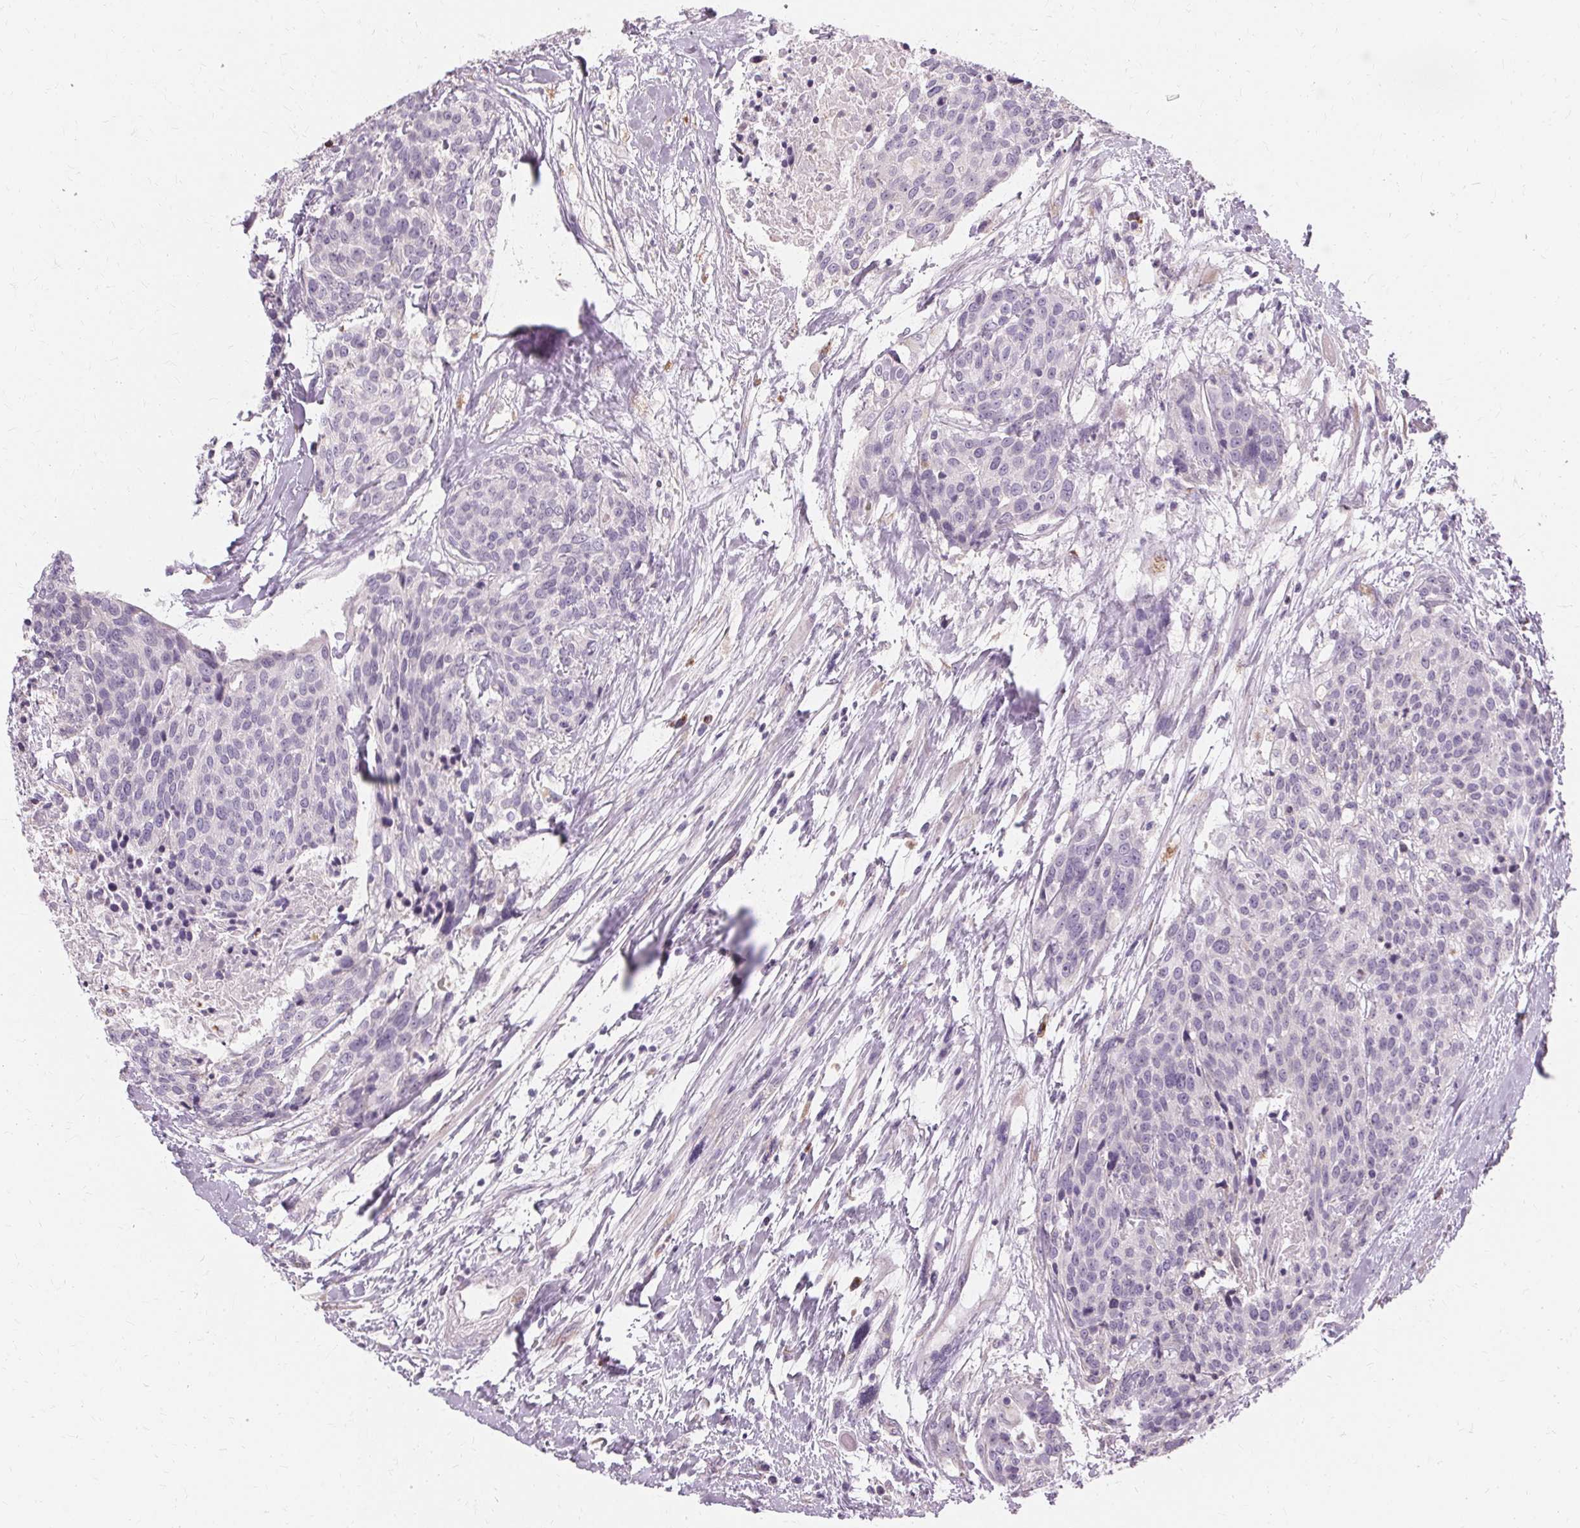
{"staining": {"intensity": "negative", "quantity": "none", "location": "none"}, "tissue": "head and neck cancer", "cell_type": "Tumor cells", "image_type": "cancer", "snomed": [{"axis": "morphology", "description": "Squamous cell carcinoma, NOS"}, {"axis": "topography", "description": "Oral tissue"}, {"axis": "topography", "description": "Head-Neck"}], "caption": "A photomicrograph of head and neck cancer stained for a protein displays no brown staining in tumor cells.", "gene": "FCRL3", "patient": {"sex": "male", "age": 64}}